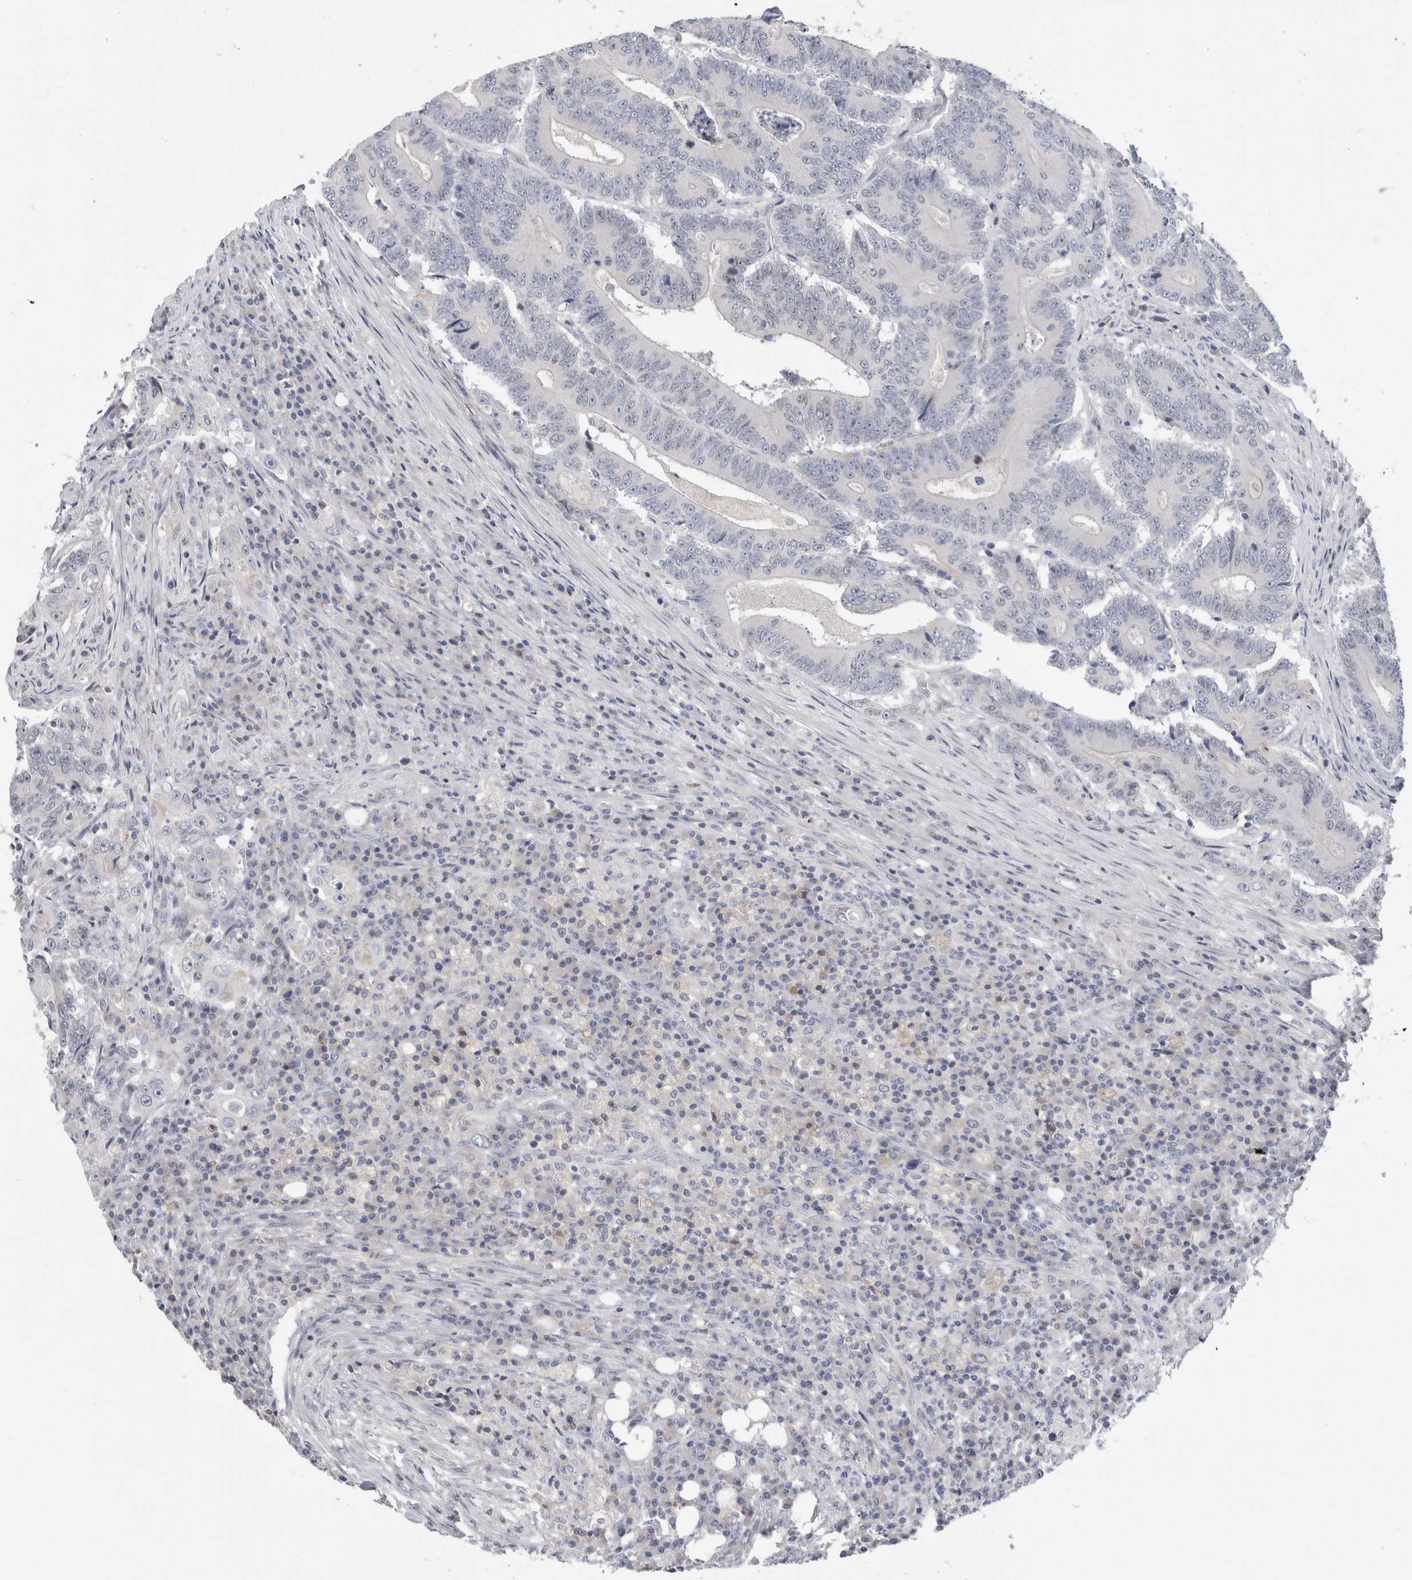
{"staining": {"intensity": "negative", "quantity": "none", "location": "none"}, "tissue": "colorectal cancer", "cell_type": "Tumor cells", "image_type": "cancer", "snomed": [{"axis": "morphology", "description": "Adenocarcinoma, NOS"}, {"axis": "topography", "description": "Colon"}], "caption": "A high-resolution histopathology image shows immunohistochemistry (IHC) staining of adenocarcinoma (colorectal), which exhibits no significant staining in tumor cells.", "gene": "SYTL5", "patient": {"sex": "male", "age": 83}}